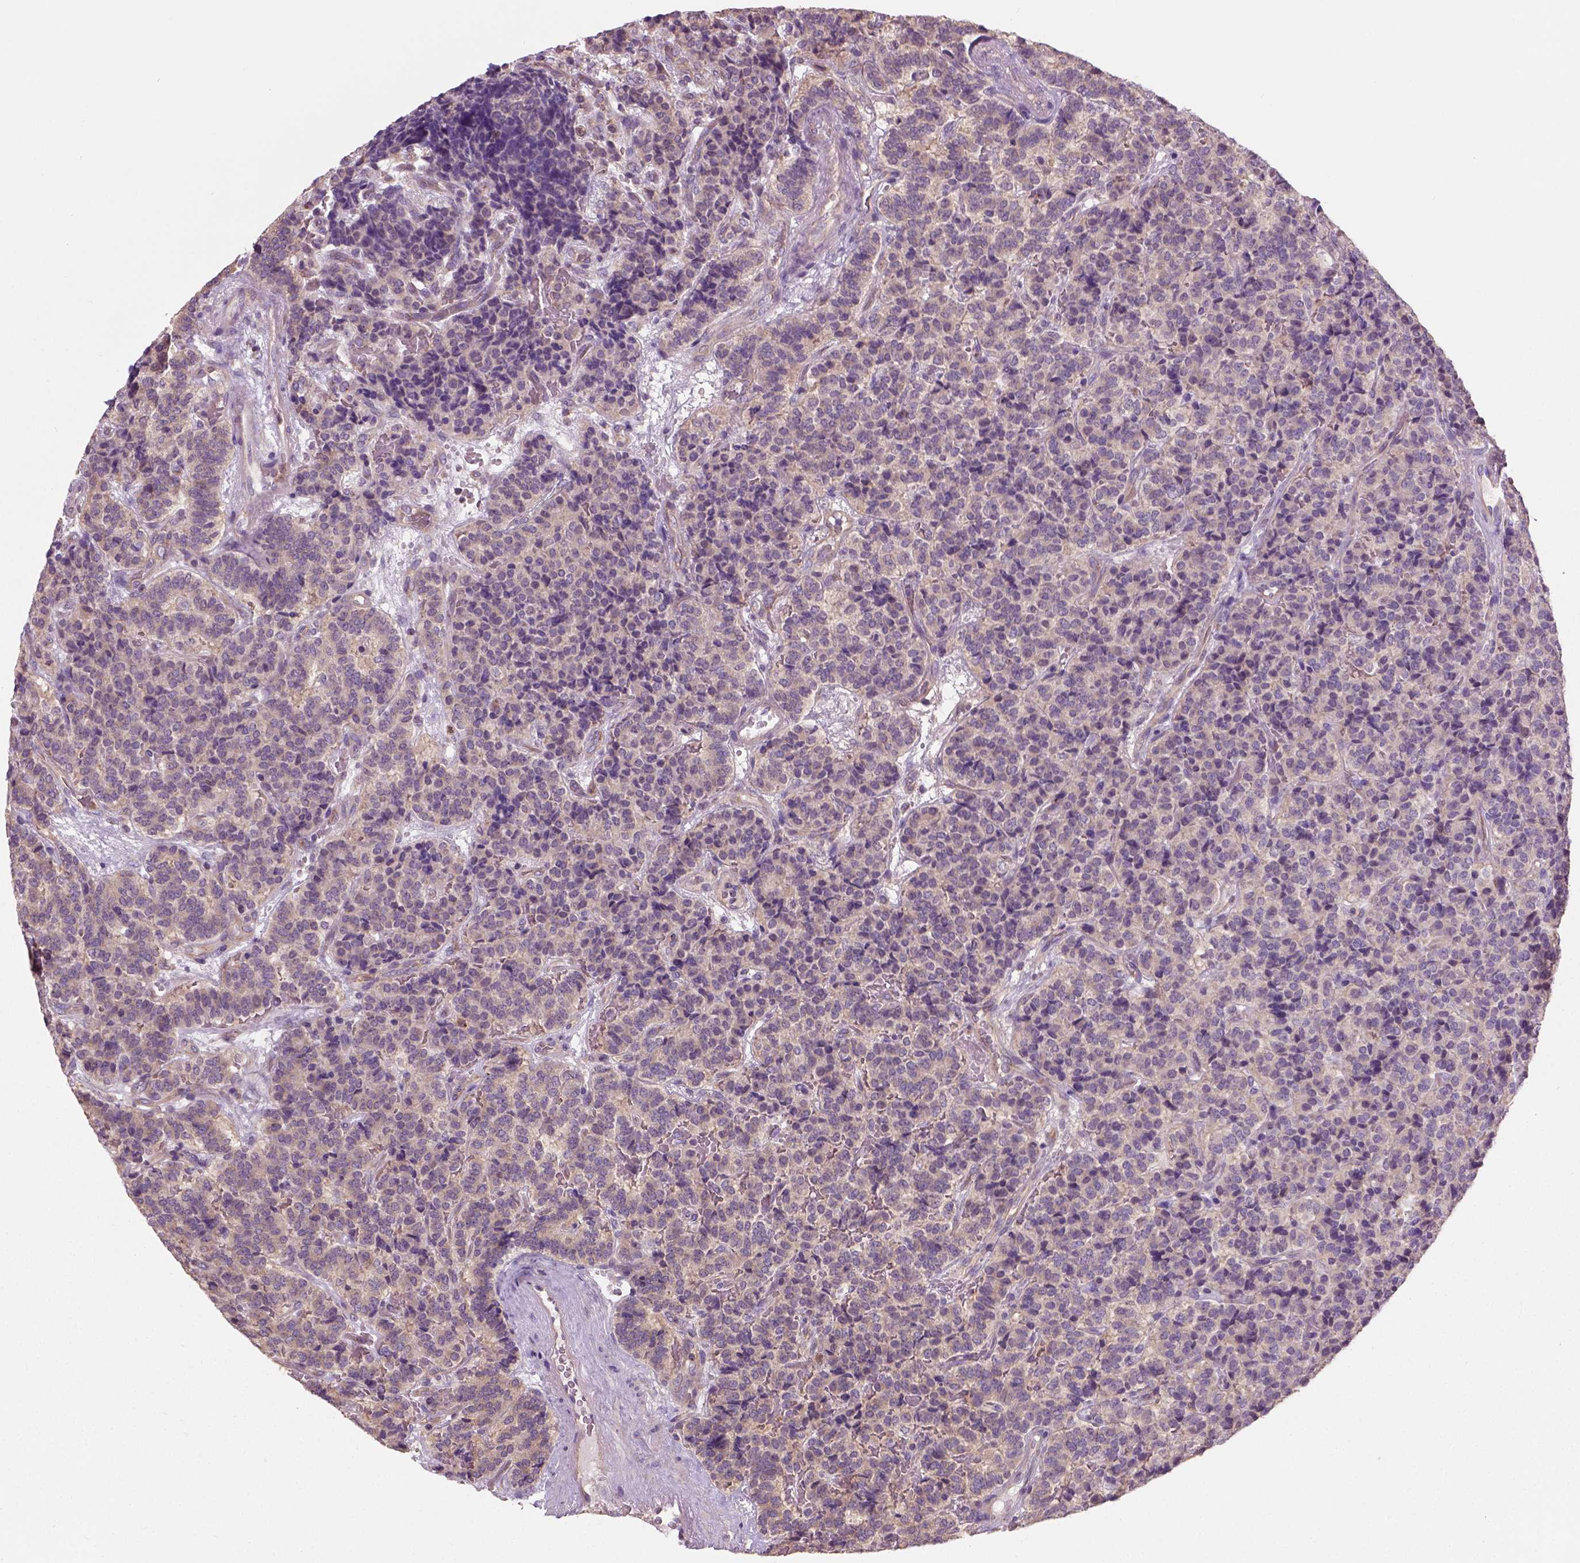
{"staining": {"intensity": "weak", "quantity": ">75%", "location": "cytoplasmic/membranous"}, "tissue": "carcinoid", "cell_type": "Tumor cells", "image_type": "cancer", "snomed": [{"axis": "morphology", "description": "Carcinoid, malignant, NOS"}, {"axis": "topography", "description": "Pancreas"}], "caption": "The image displays immunohistochemical staining of malignant carcinoid. There is weak cytoplasmic/membranous staining is appreciated in about >75% of tumor cells.", "gene": "CRACR2A", "patient": {"sex": "male", "age": 36}}